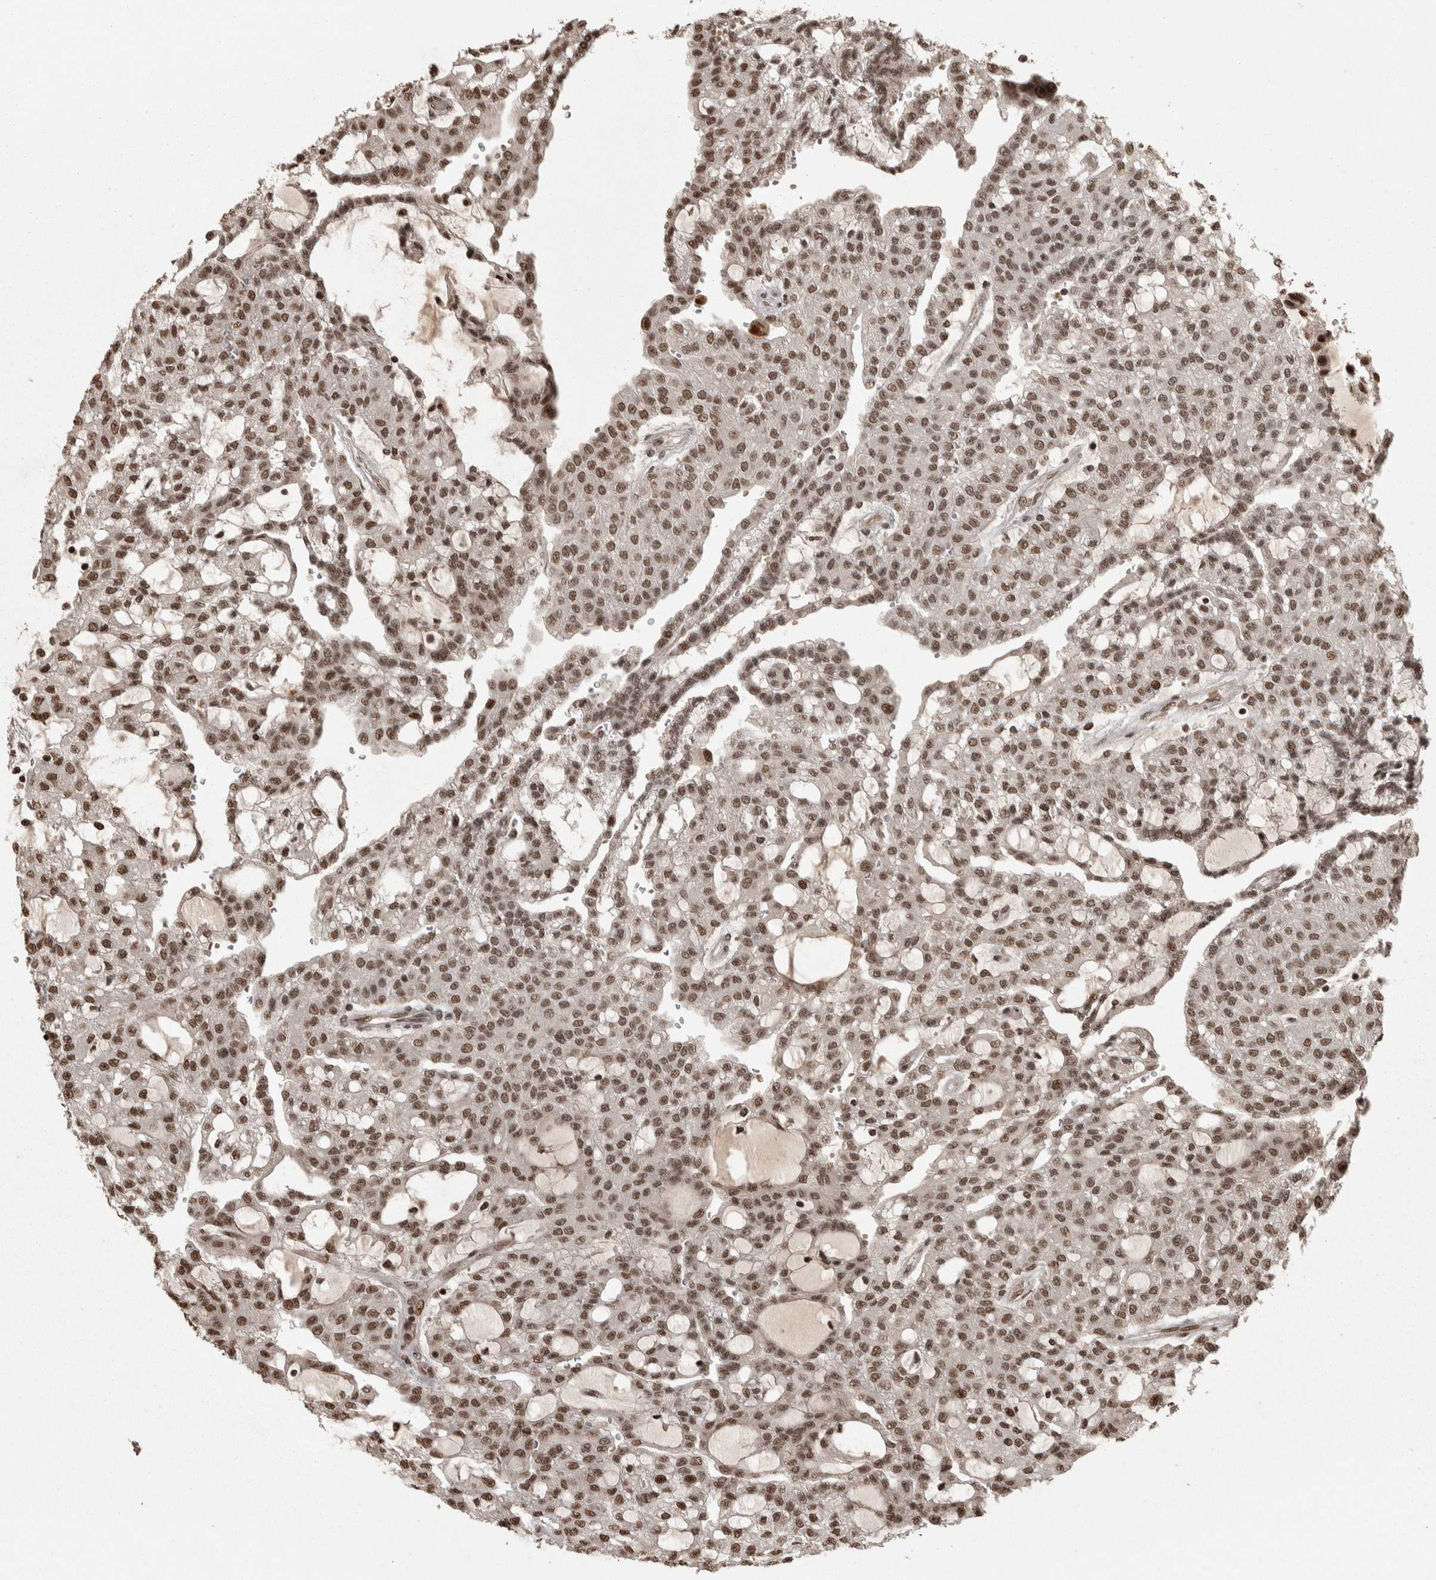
{"staining": {"intensity": "moderate", "quantity": ">75%", "location": "nuclear"}, "tissue": "renal cancer", "cell_type": "Tumor cells", "image_type": "cancer", "snomed": [{"axis": "morphology", "description": "Adenocarcinoma, NOS"}, {"axis": "topography", "description": "Kidney"}], "caption": "Adenocarcinoma (renal) was stained to show a protein in brown. There is medium levels of moderate nuclear expression in approximately >75% of tumor cells. The protein is shown in brown color, while the nuclei are stained blue.", "gene": "ZFHX4", "patient": {"sex": "male", "age": 63}}